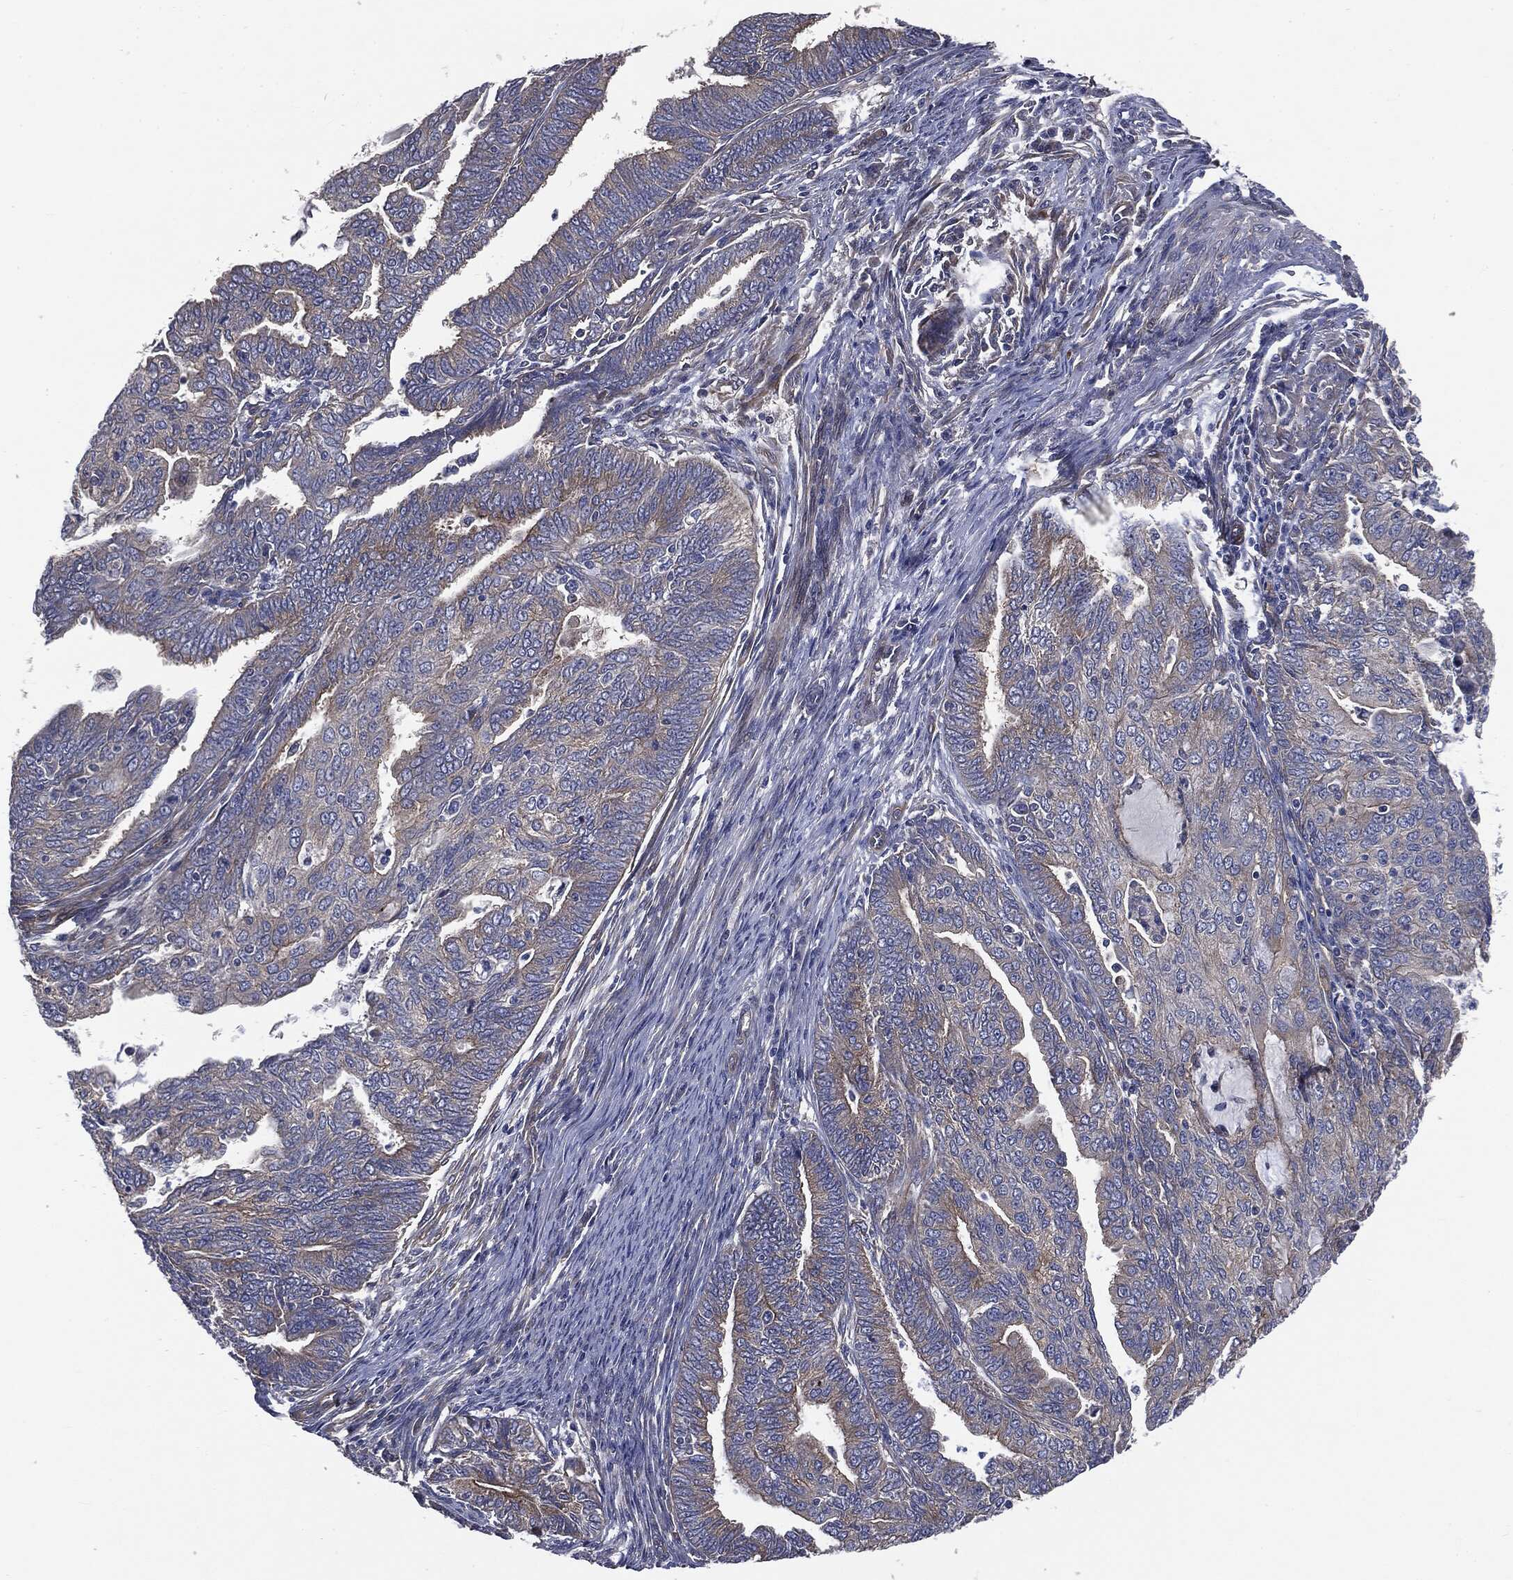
{"staining": {"intensity": "moderate", "quantity": "<25%", "location": "cytoplasmic/membranous"}, "tissue": "endometrial cancer", "cell_type": "Tumor cells", "image_type": "cancer", "snomed": [{"axis": "morphology", "description": "Adenocarcinoma, NOS"}, {"axis": "topography", "description": "Endometrium"}], "caption": "Immunohistochemical staining of human endometrial cancer (adenocarcinoma) shows low levels of moderate cytoplasmic/membranous protein positivity in approximately <25% of tumor cells.", "gene": "EPS15L1", "patient": {"sex": "female", "age": 82}}